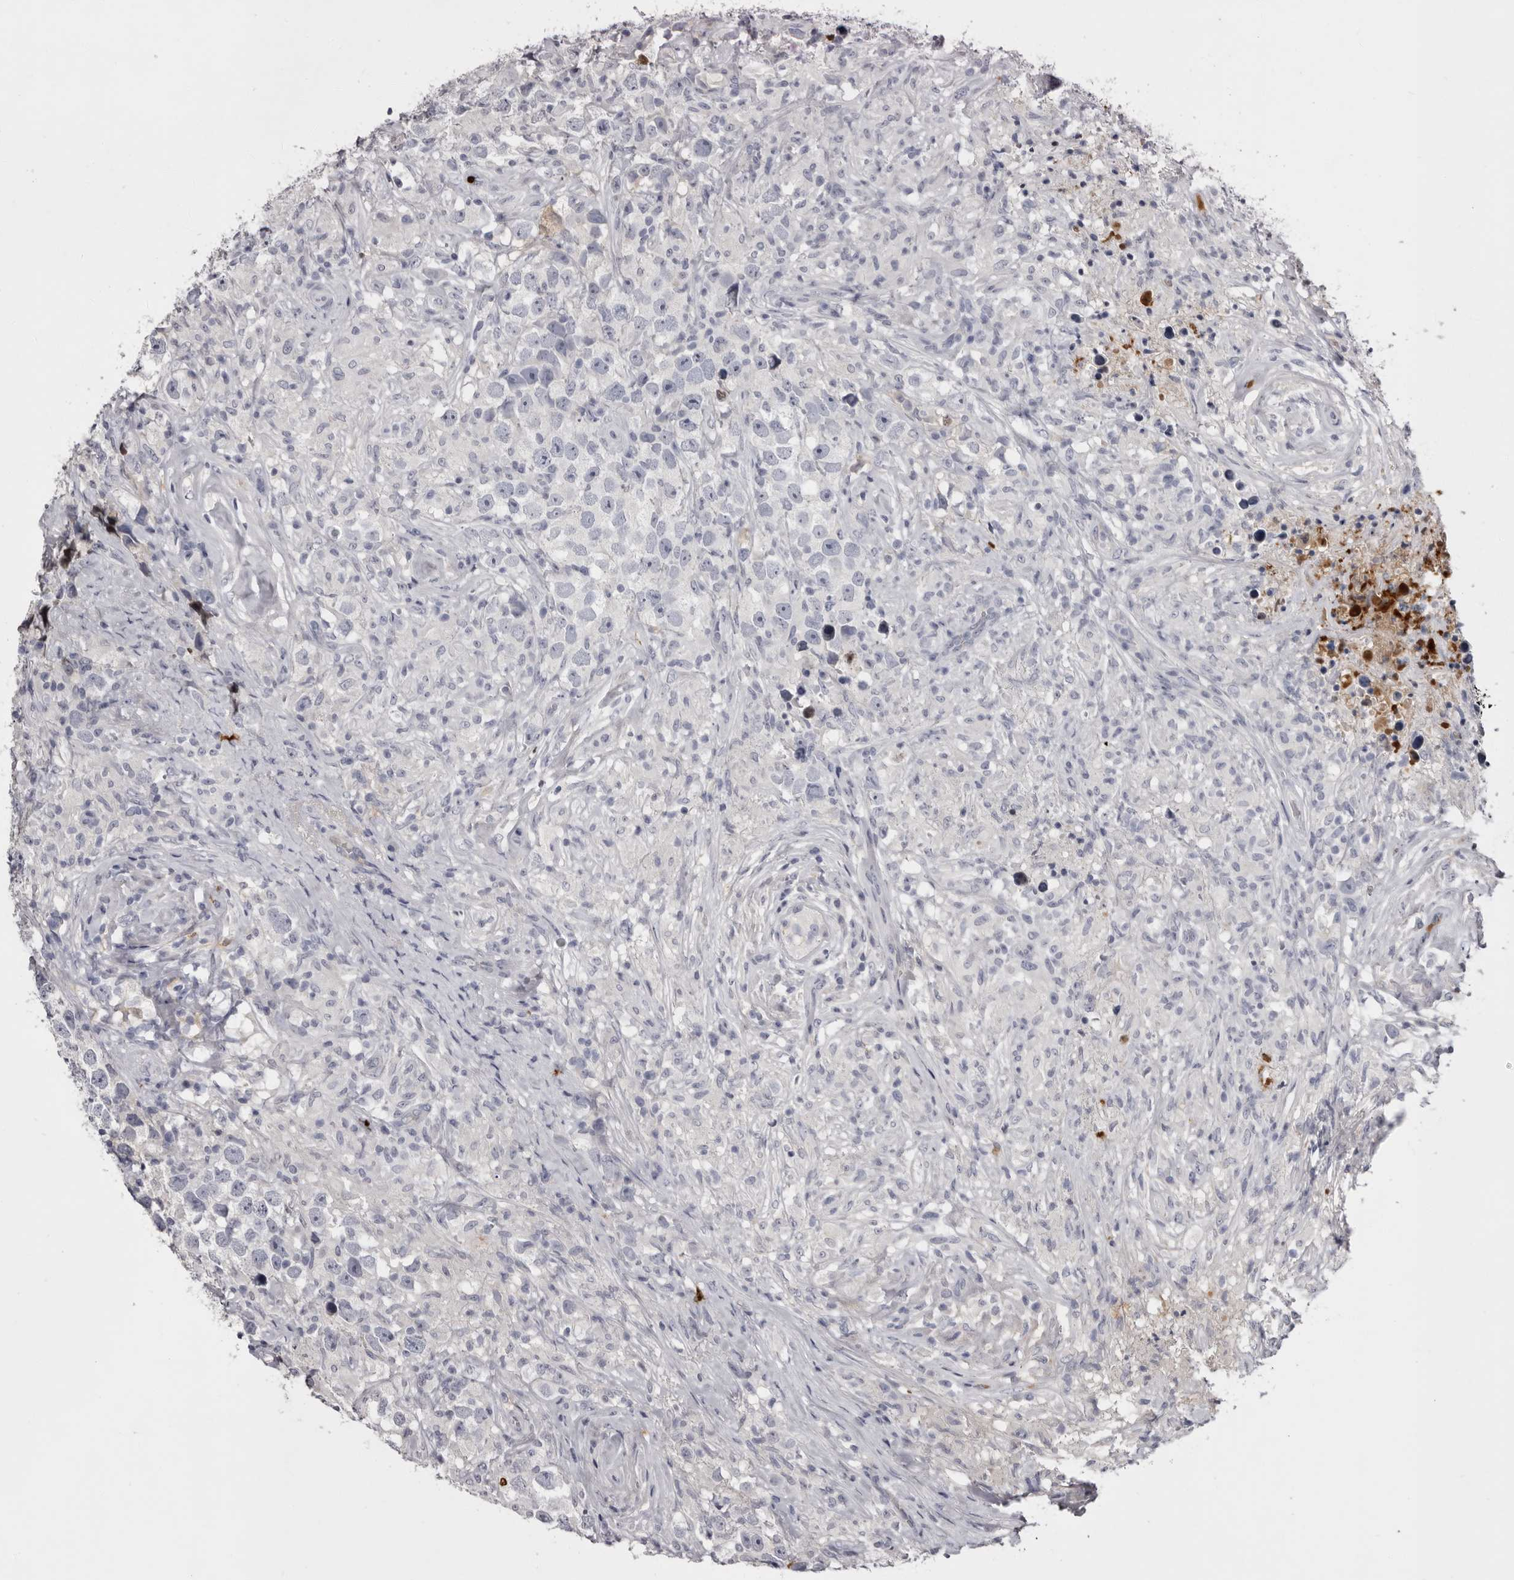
{"staining": {"intensity": "negative", "quantity": "none", "location": "none"}, "tissue": "testis cancer", "cell_type": "Tumor cells", "image_type": "cancer", "snomed": [{"axis": "morphology", "description": "Seminoma, NOS"}, {"axis": "topography", "description": "Testis"}], "caption": "DAB (3,3'-diaminobenzidine) immunohistochemical staining of human testis cancer shows no significant expression in tumor cells.", "gene": "KLHL38", "patient": {"sex": "male", "age": 49}}